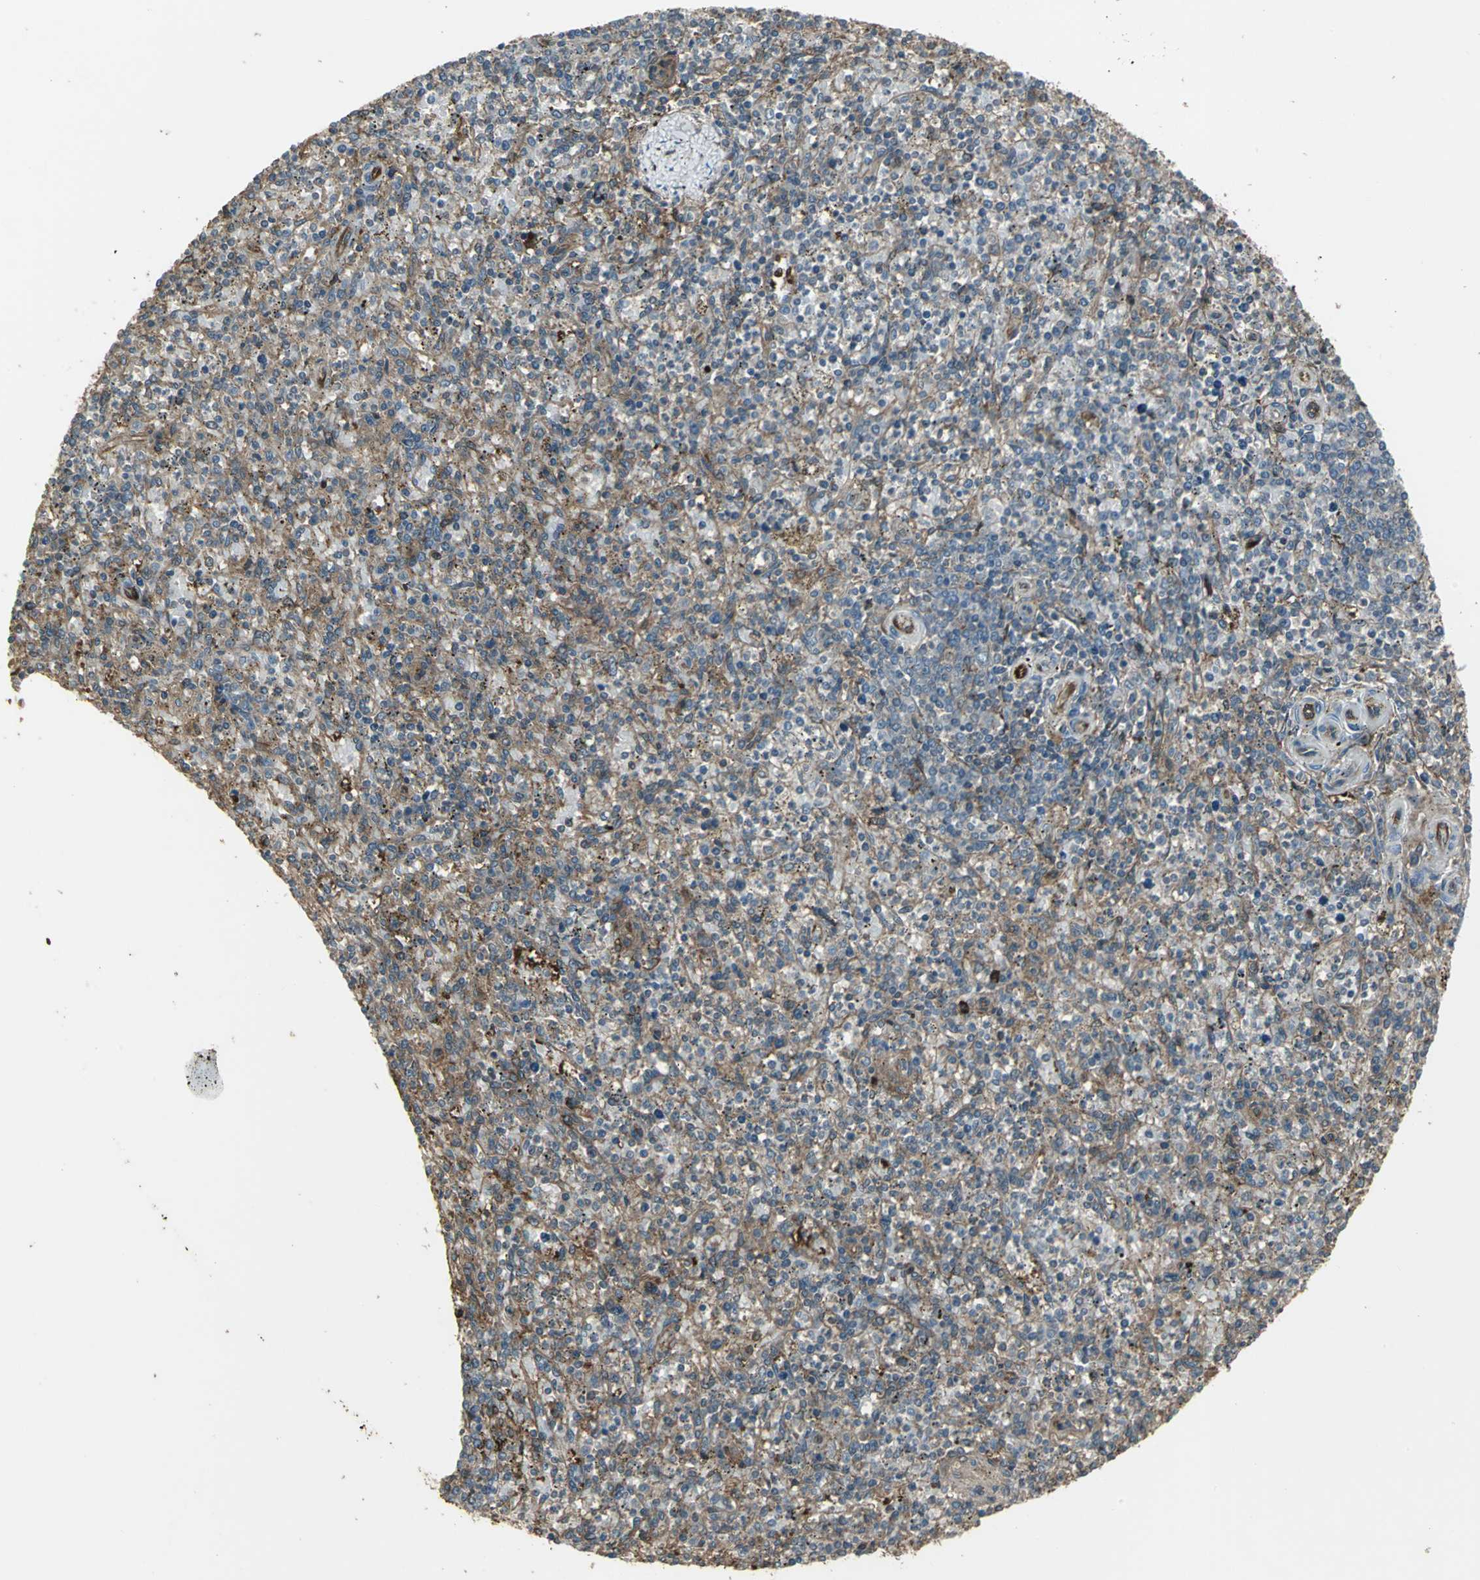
{"staining": {"intensity": "strong", "quantity": "25%-75%", "location": "cytoplasmic/membranous"}, "tissue": "spleen", "cell_type": "Cells in red pulp", "image_type": "normal", "snomed": [{"axis": "morphology", "description": "Normal tissue, NOS"}, {"axis": "topography", "description": "Spleen"}], "caption": "Immunohistochemical staining of normal human spleen displays high levels of strong cytoplasmic/membranous expression in about 25%-75% of cells in red pulp. Nuclei are stained in blue.", "gene": "PRXL2B", "patient": {"sex": "male", "age": 72}}